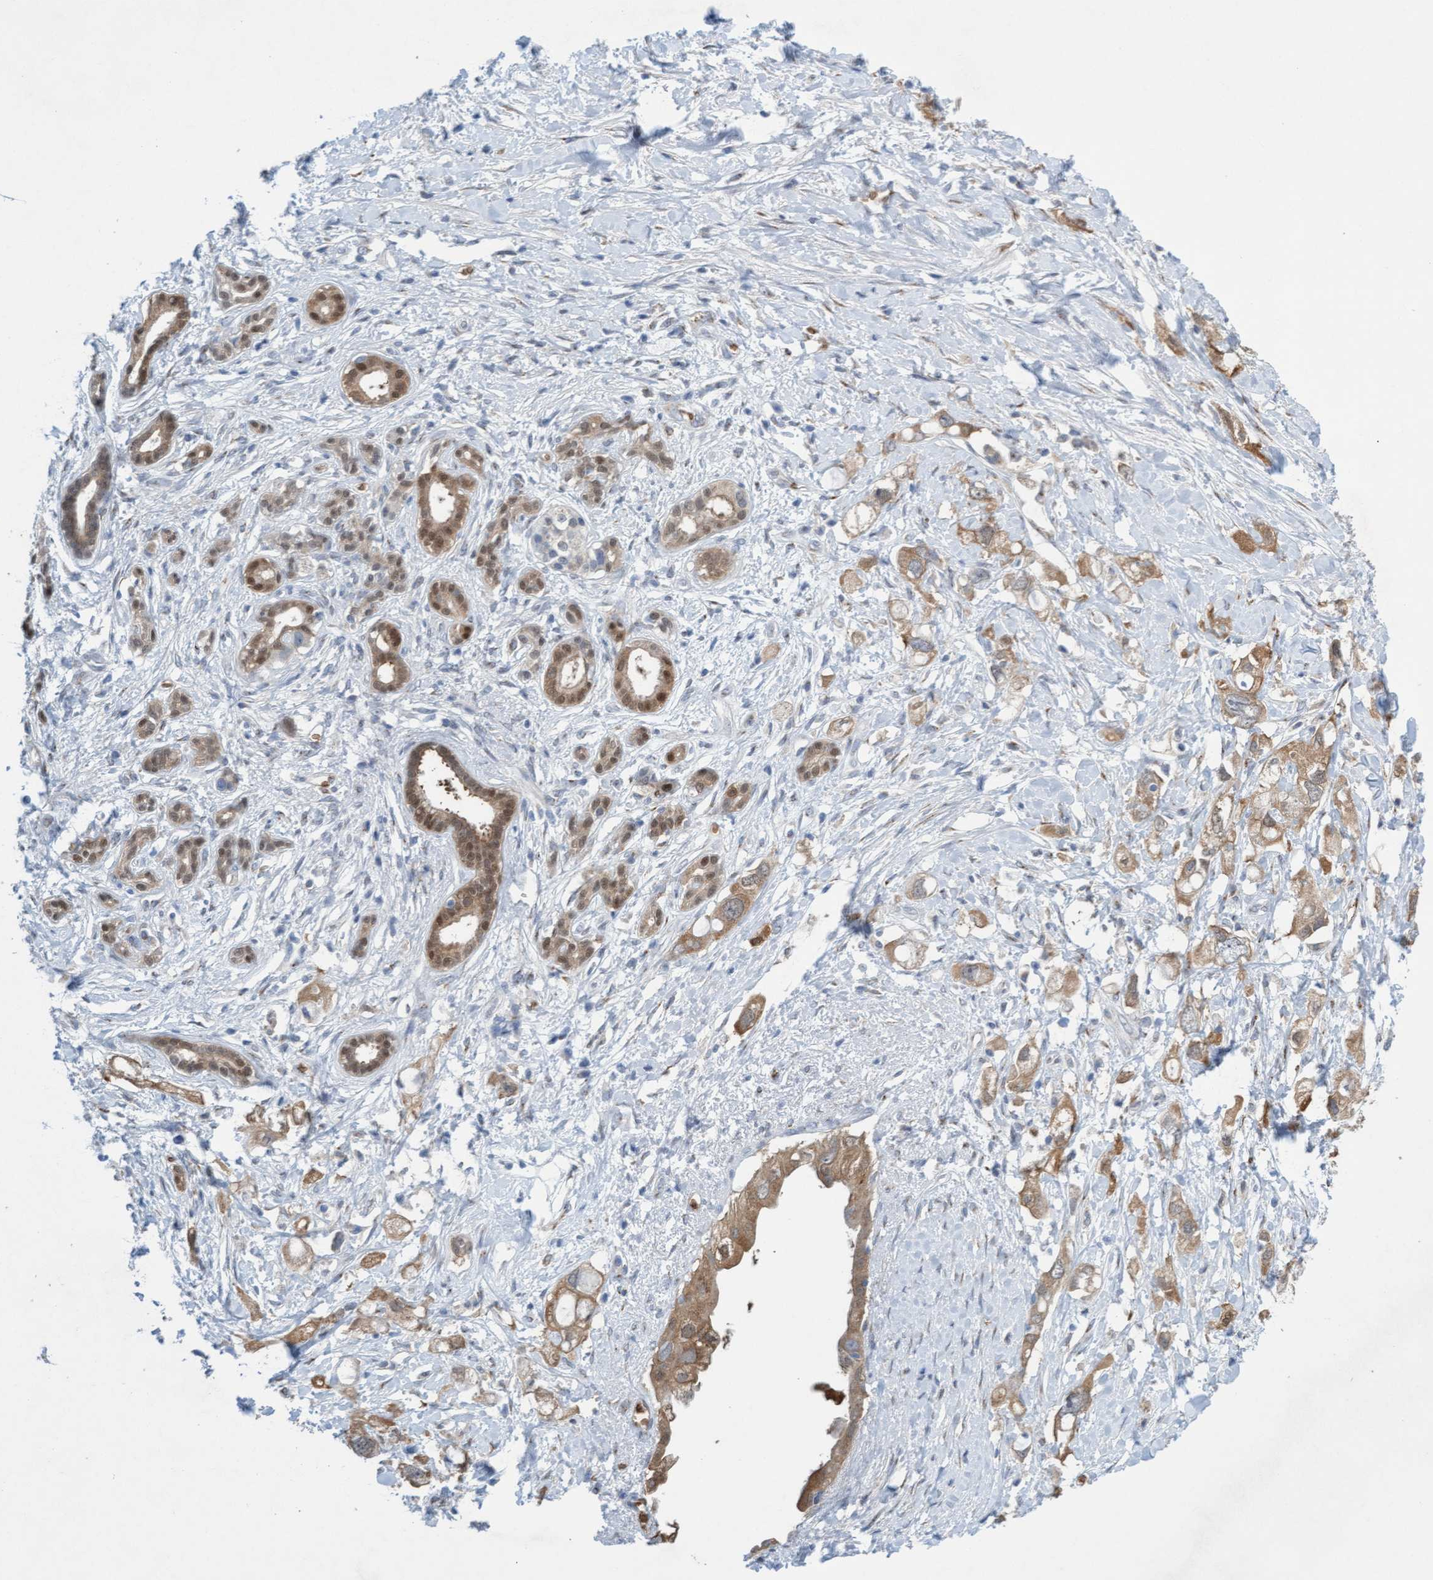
{"staining": {"intensity": "weak", "quantity": ">75%", "location": "cytoplasmic/membranous,nuclear"}, "tissue": "pancreatic cancer", "cell_type": "Tumor cells", "image_type": "cancer", "snomed": [{"axis": "morphology", "description": "Adenocarcinoma, NOS"}, {"axis": "topography", "description": "Pancreas"}], "caption": "Immunohistochemistry (DAB (3,3'-diaminobenzidine)) staining of human adenocarcinoma (pancreatic) shows weak cytoplasmic/membranous and nuclear protein staining in about >75% of tumor cells.", "gene": "SPEM2", "patient": {"sex": "female", "age": 56}}